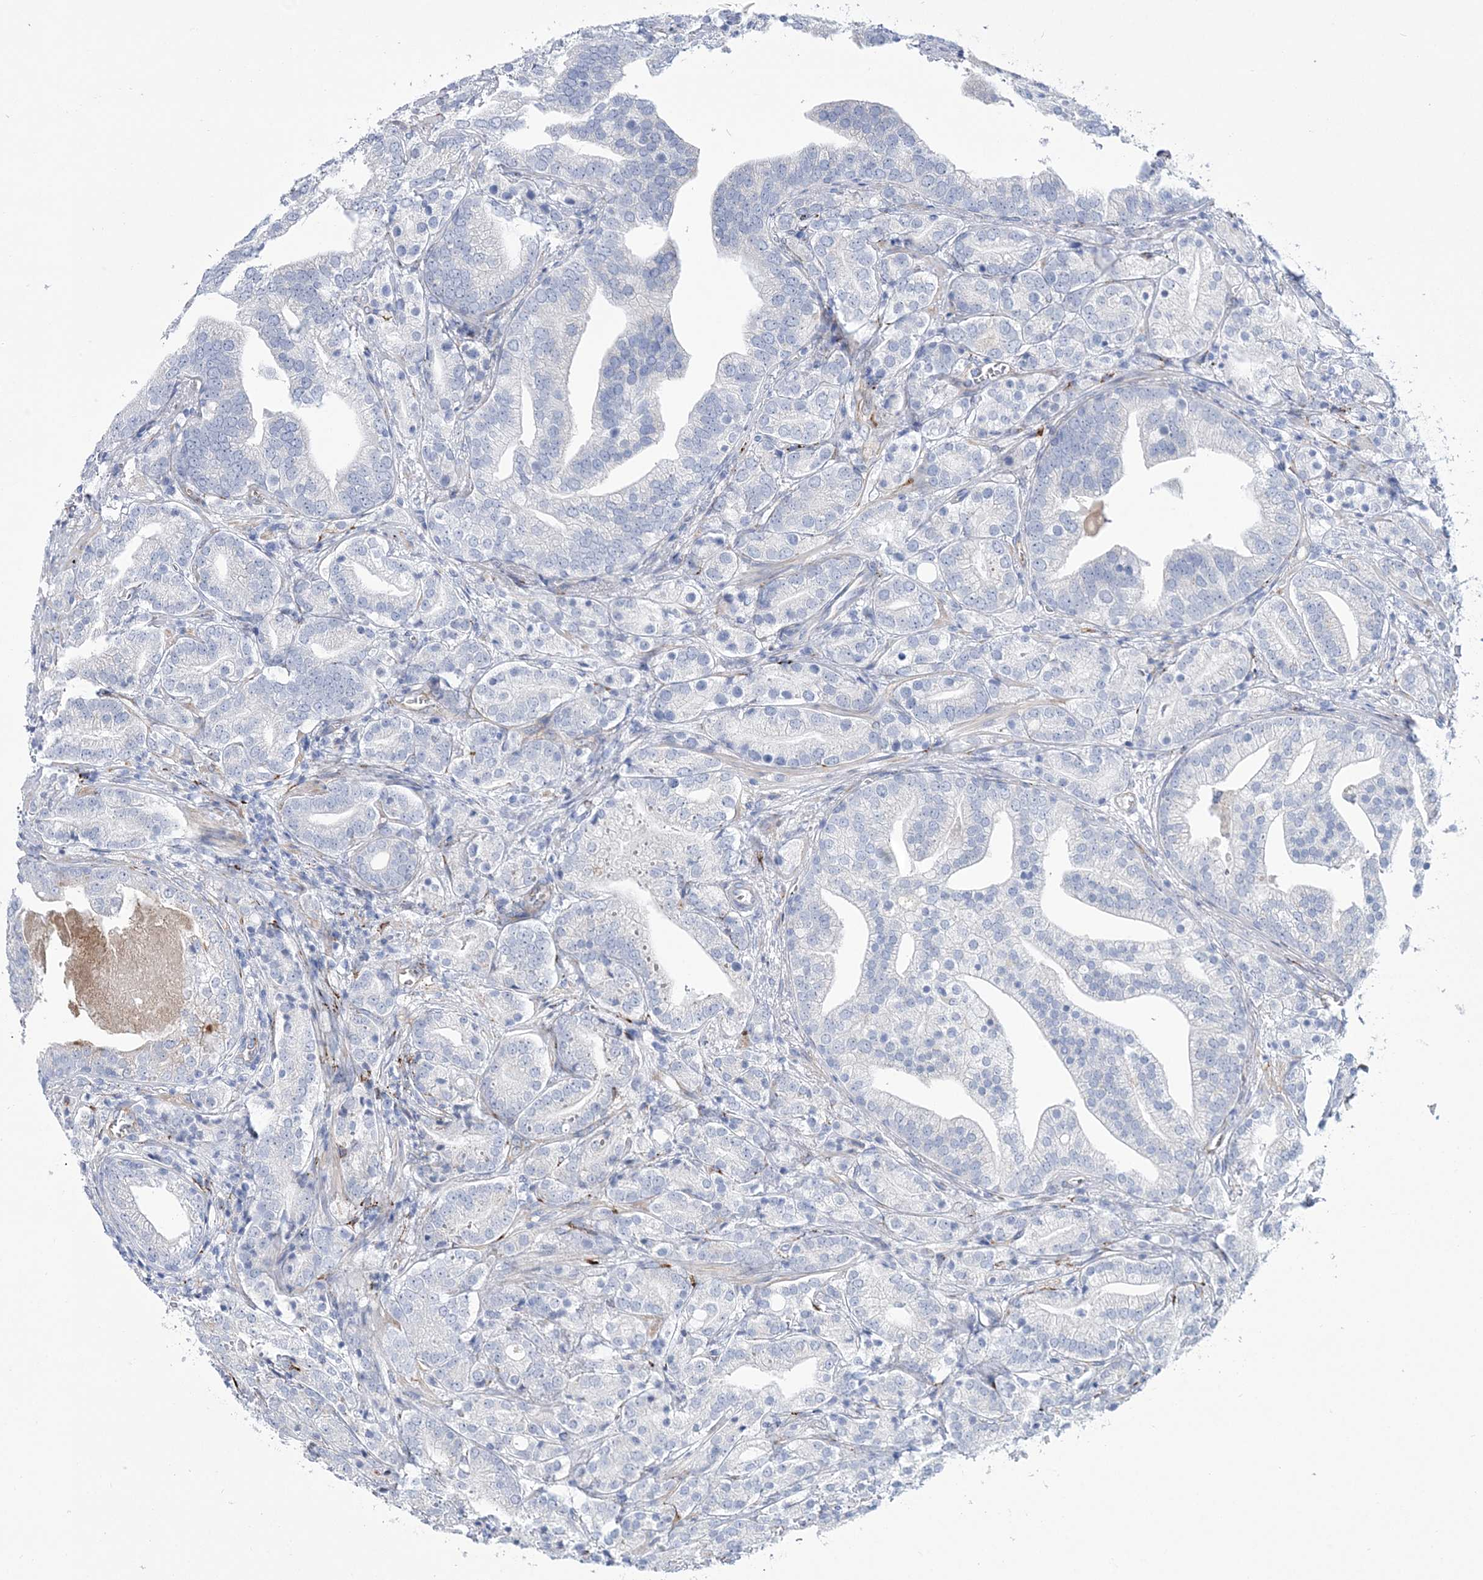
{"staining": {"intensity": "negative", "quantity": "none", "location": "none"}, "tissue": "prostate cancer", "cell_type": "Tumor cells", "image_type": "cancer", "snomed": [{"axis": "morphology", "description": "Adenocarcinoma, High grade"}, {"axis": "topography", "description": "Prostate"}], "caption": "The histopathology image shows no staining of tumor cells in prostate cancer. (Brightfield microscopy of DAB IHC at high magnification).", "gene": "RAB11FIP5", "patient": {"sex": "male", "age": 57}}